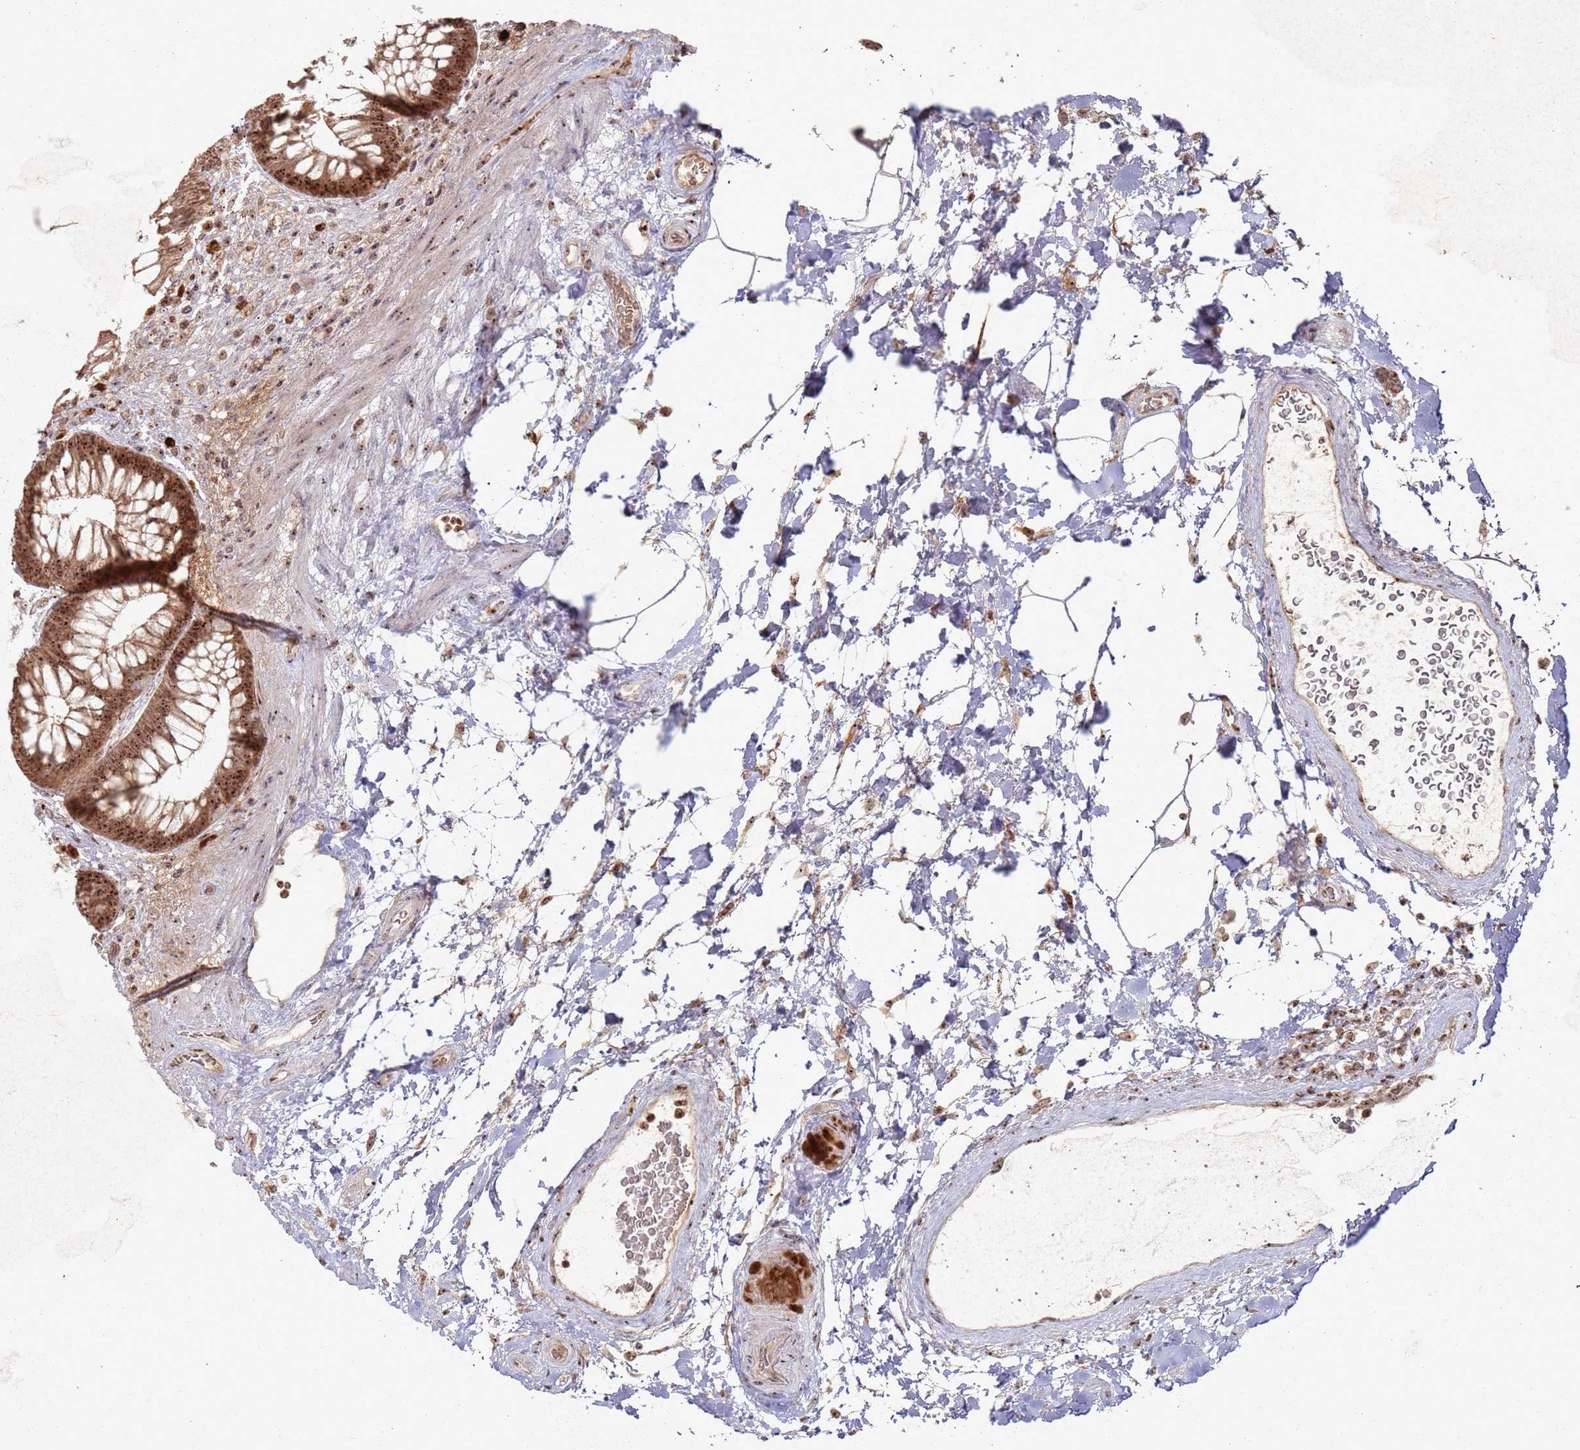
{"staining": {"intensity": "strong", "quantity": ">75%", "location": "cytoplasmic/membranous,nuclear"}, "tissue": "rectum", "cell_type": "Glandular cells", "image_type": "normal", "snomed": [{"axis": "morphology", "description": "Normal tissue, NOS"}, {"axis": "topography", "description": "Rectum"}], "caption": "A histopathology image of rectum stained for a protein demonstrates strong cytoplasmic/membranous,nuclear brown staining in glandular cells. Nuclei are stained in blue.", "gene": "UTP11", "patient": {"sex": "male", "age": 51}}